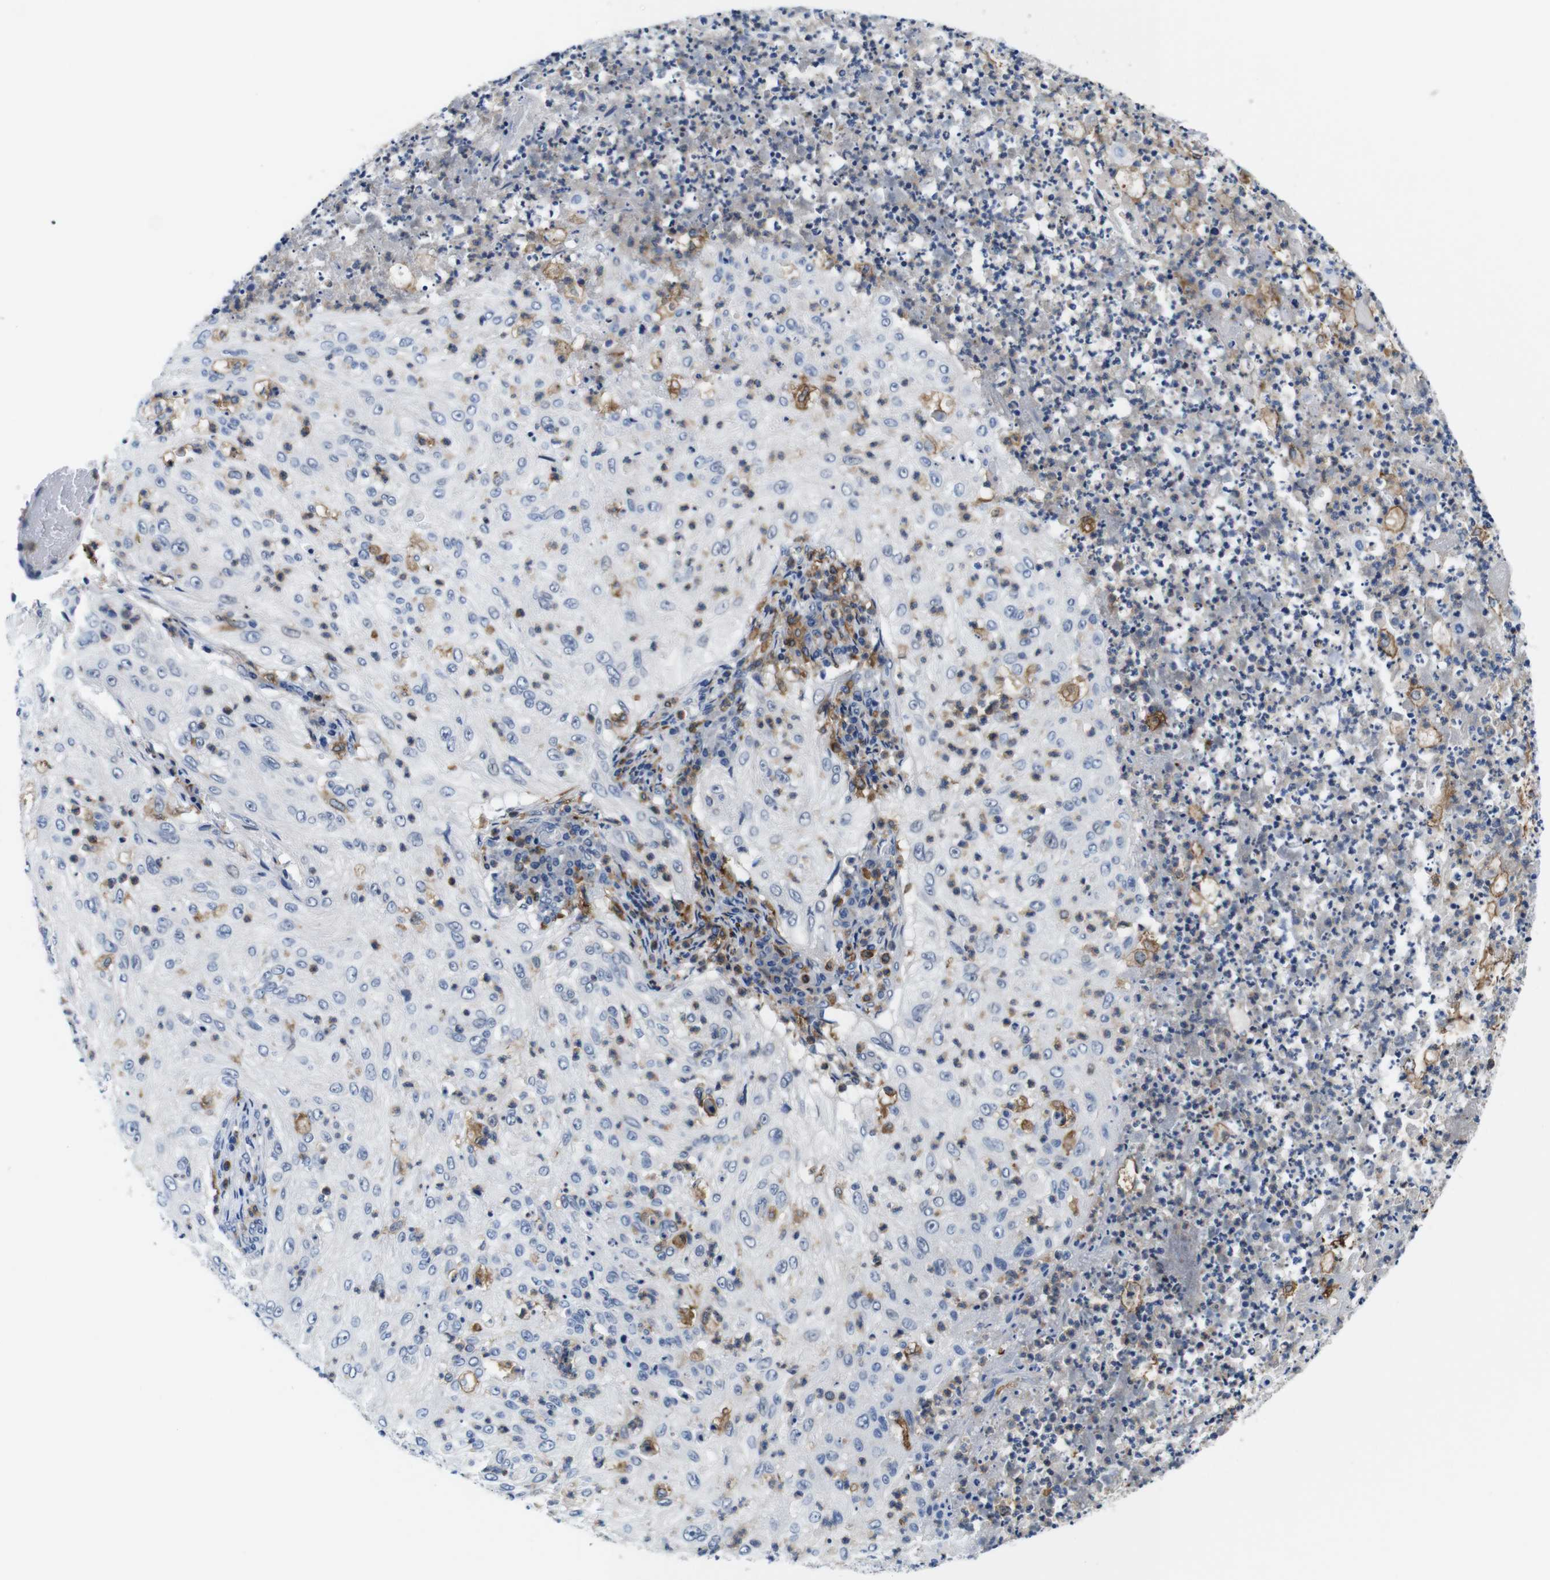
{"staining": {"intensity": "negative", "quantity": "none", "location": "none"}, "tissue": "lung cancer", "cell_type": "Tumor cells", "image_type": "cancer", "snomed": [{"axis": "morphology", "description": "Inflammation, NOS"}, {"axis": "morphology", "description": "Squamous cell carcinoma, NOS"}, {"axis": "topography", "description": "Lymph node"}, {"axis": "topography", "description": "Soft tissue"}, {"axis": "topography", "description": "Lung"}], "caption": "There is no significant expression in tumor cells of squamous cell carcinoma (lung). Brightfield microscopy of immunohistochemistry (IHC) stained with DAB (3,3'-diaminobenzidine) (brown) and hematoxylin (blue), captured at high magnification.", "gene": "CD300C", "patient": {"sex": "male", "age": 66}}